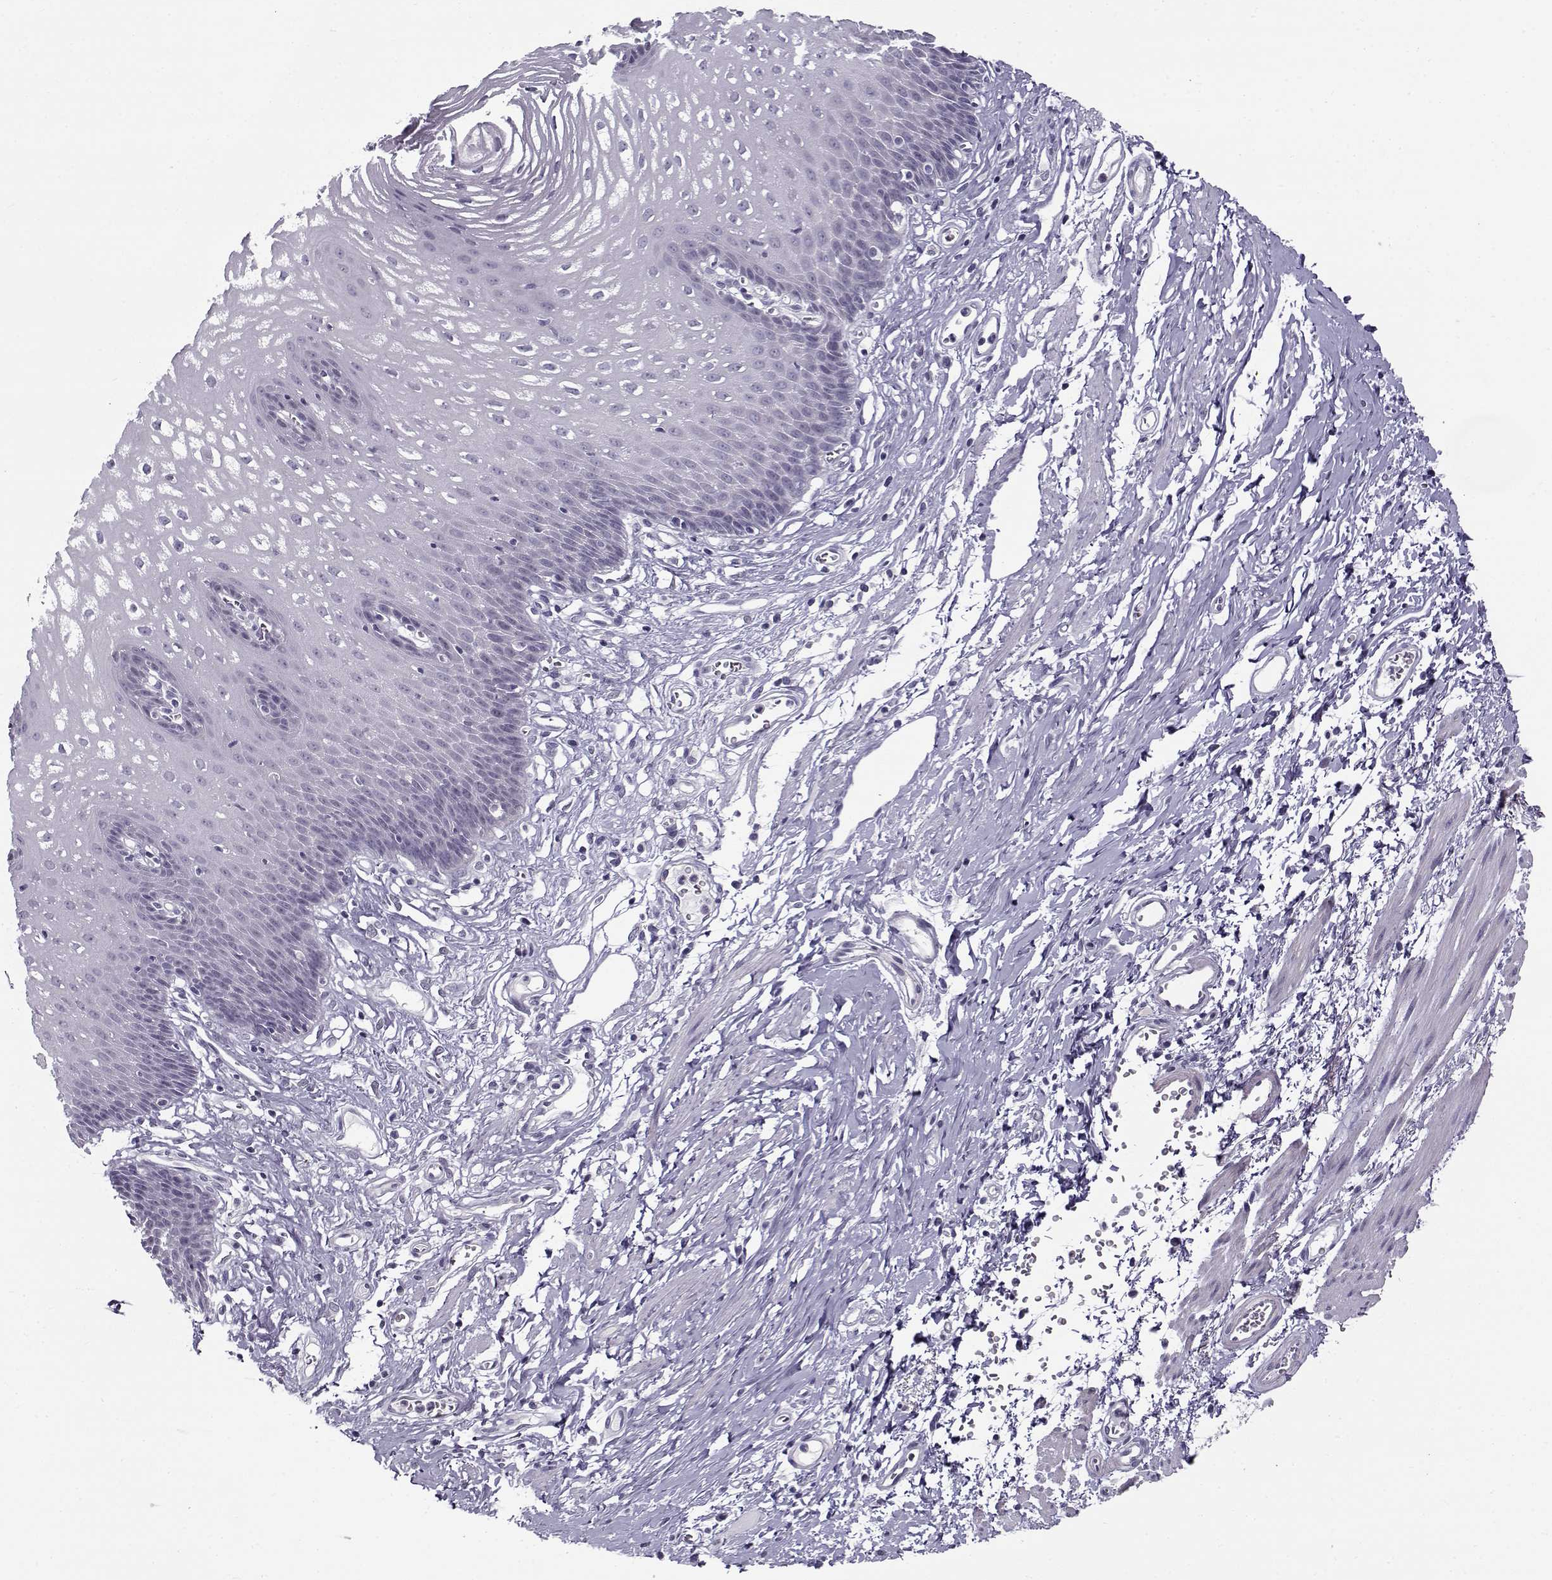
{"staining": {"intensity": "negative", "quantity": "none", "location": "none"}, "tissue": "esophagus", "cell_type": "Squamous epithelial cells", "image_type": "normal", "snomed": [{"axis": "morphology", "description": "Normal tissue, NOS"}, {"axis": "topography", "description": "Esophagus"}], "caption": "This is an immunohistochemistry histopathology image of normal esophagus. There is no positivity in squamous epithelial cells.", "gene": "TEX55", "patient": {"sex": "male", "age": 72}}